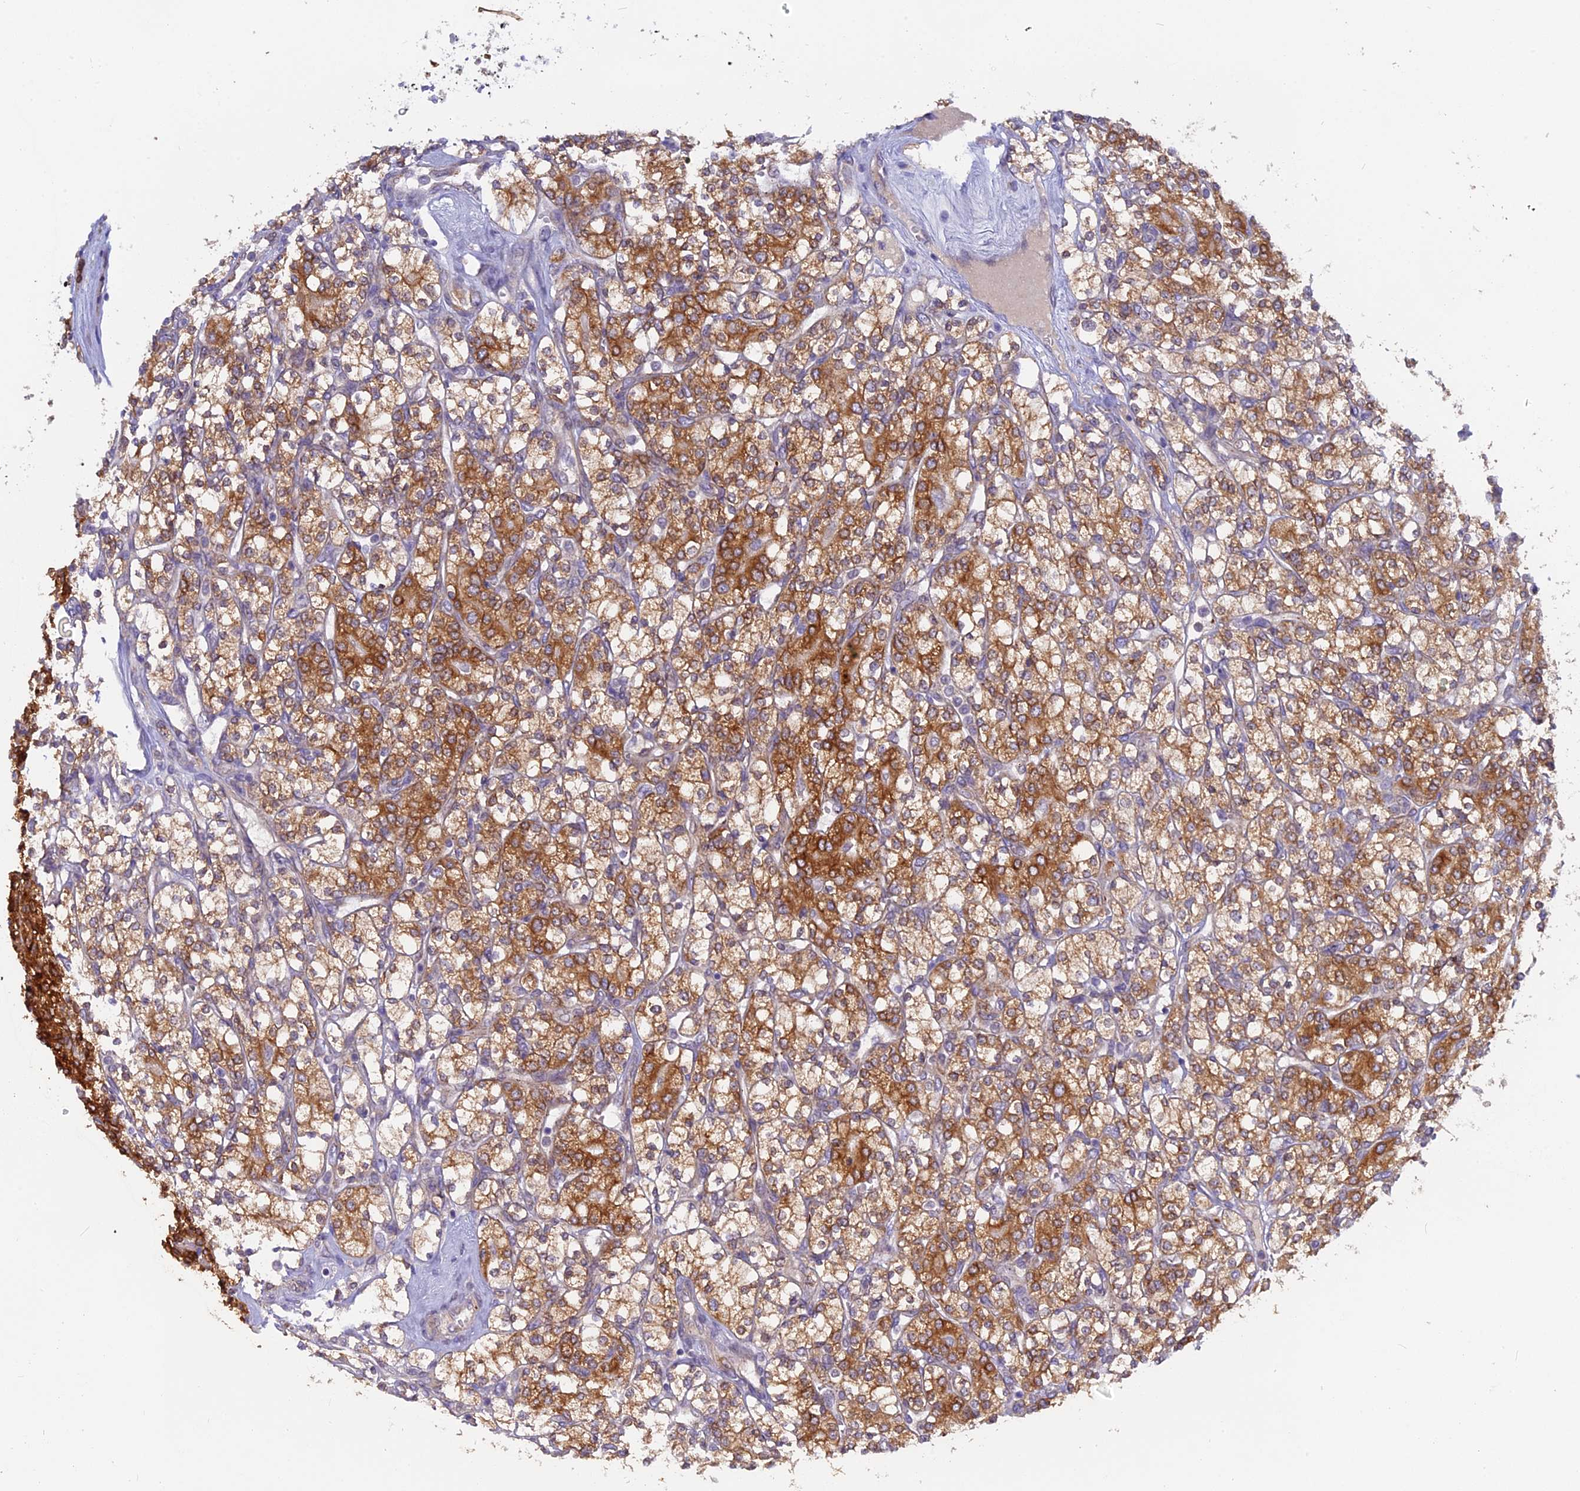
{"staining": {"intensity": "strong", "quantity": "25%-75%", "location": "cytoplasmic/membranous"}, "tissue": "renal cancer", "cell_type": "Tumor cells", "image_type": "cancer", "snomed": [{"axis": "morphology", "description": "Adenocarcinoma, NOS"}, {"axis": "topography", "description": "Kidney"}], "caption": "Renal adenocarcinoma tissue demonstrates strong cytoplasmic/membranous expression in approximately 25%-75% of tumor cells", "gene": "TLCD1", "patient": {"sex": "male", "age": 77}}